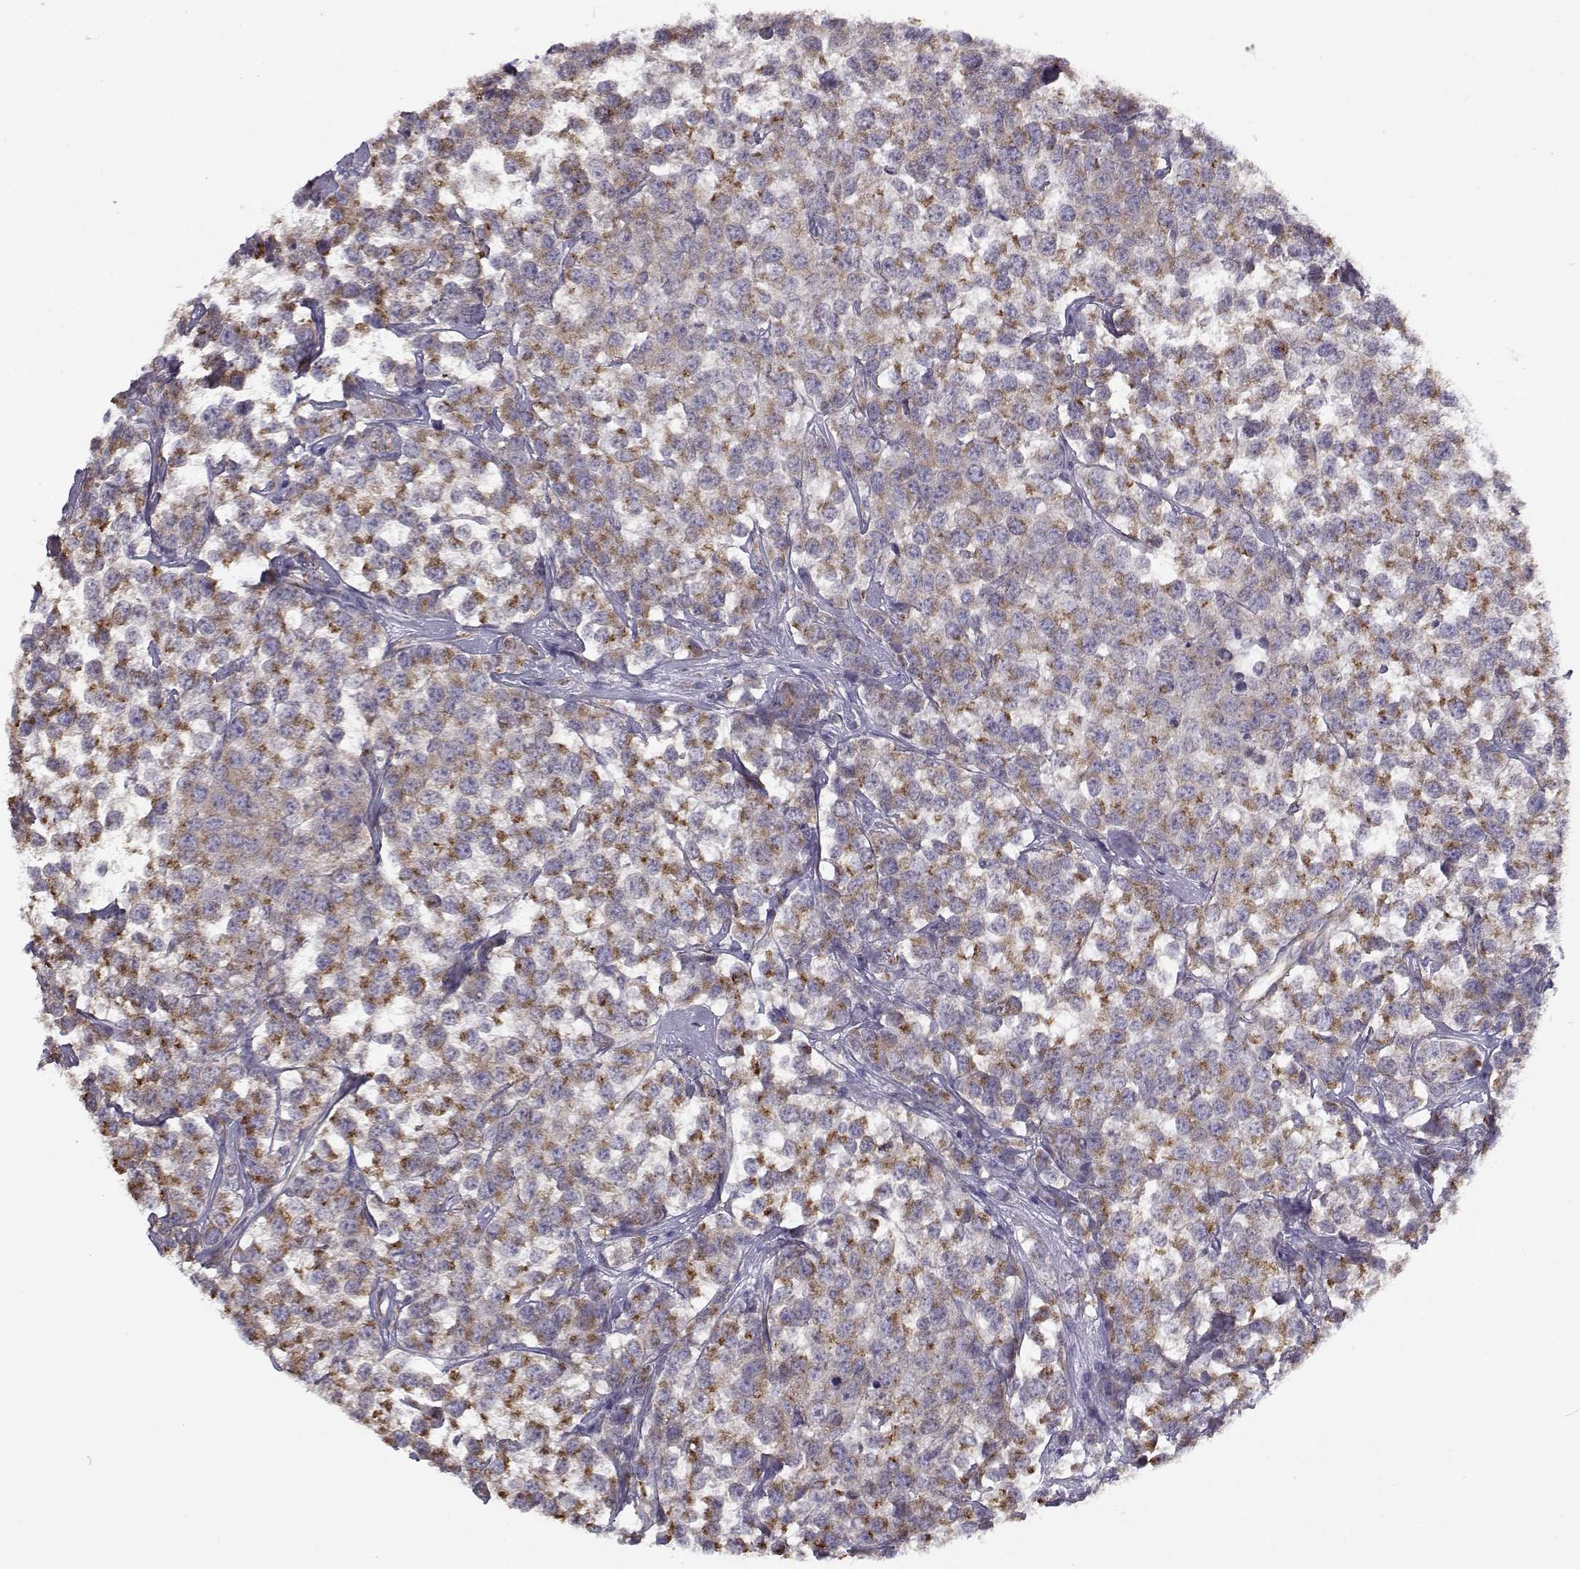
{"staining": {"intensity": "moderate", "quantity": ">75%", "location": "cytoplasmic/membranous"}, "tissue": "testis cancer", "cell_type": "Tumor cells", "image_type": "cancer", "snomed": [{"axis": "morphology", "description": "Seminoma, NOS"}, {"axis": "topography", "description": "Testis"}], "caption": "Immunohistochemical staining of testis seminoma displays medium levels of moderate cytoplasmic/membranous protein staining in about >75% of tumor cells.", "gene": "BEND6", "patient": {"sex": "male", "age": 59}}